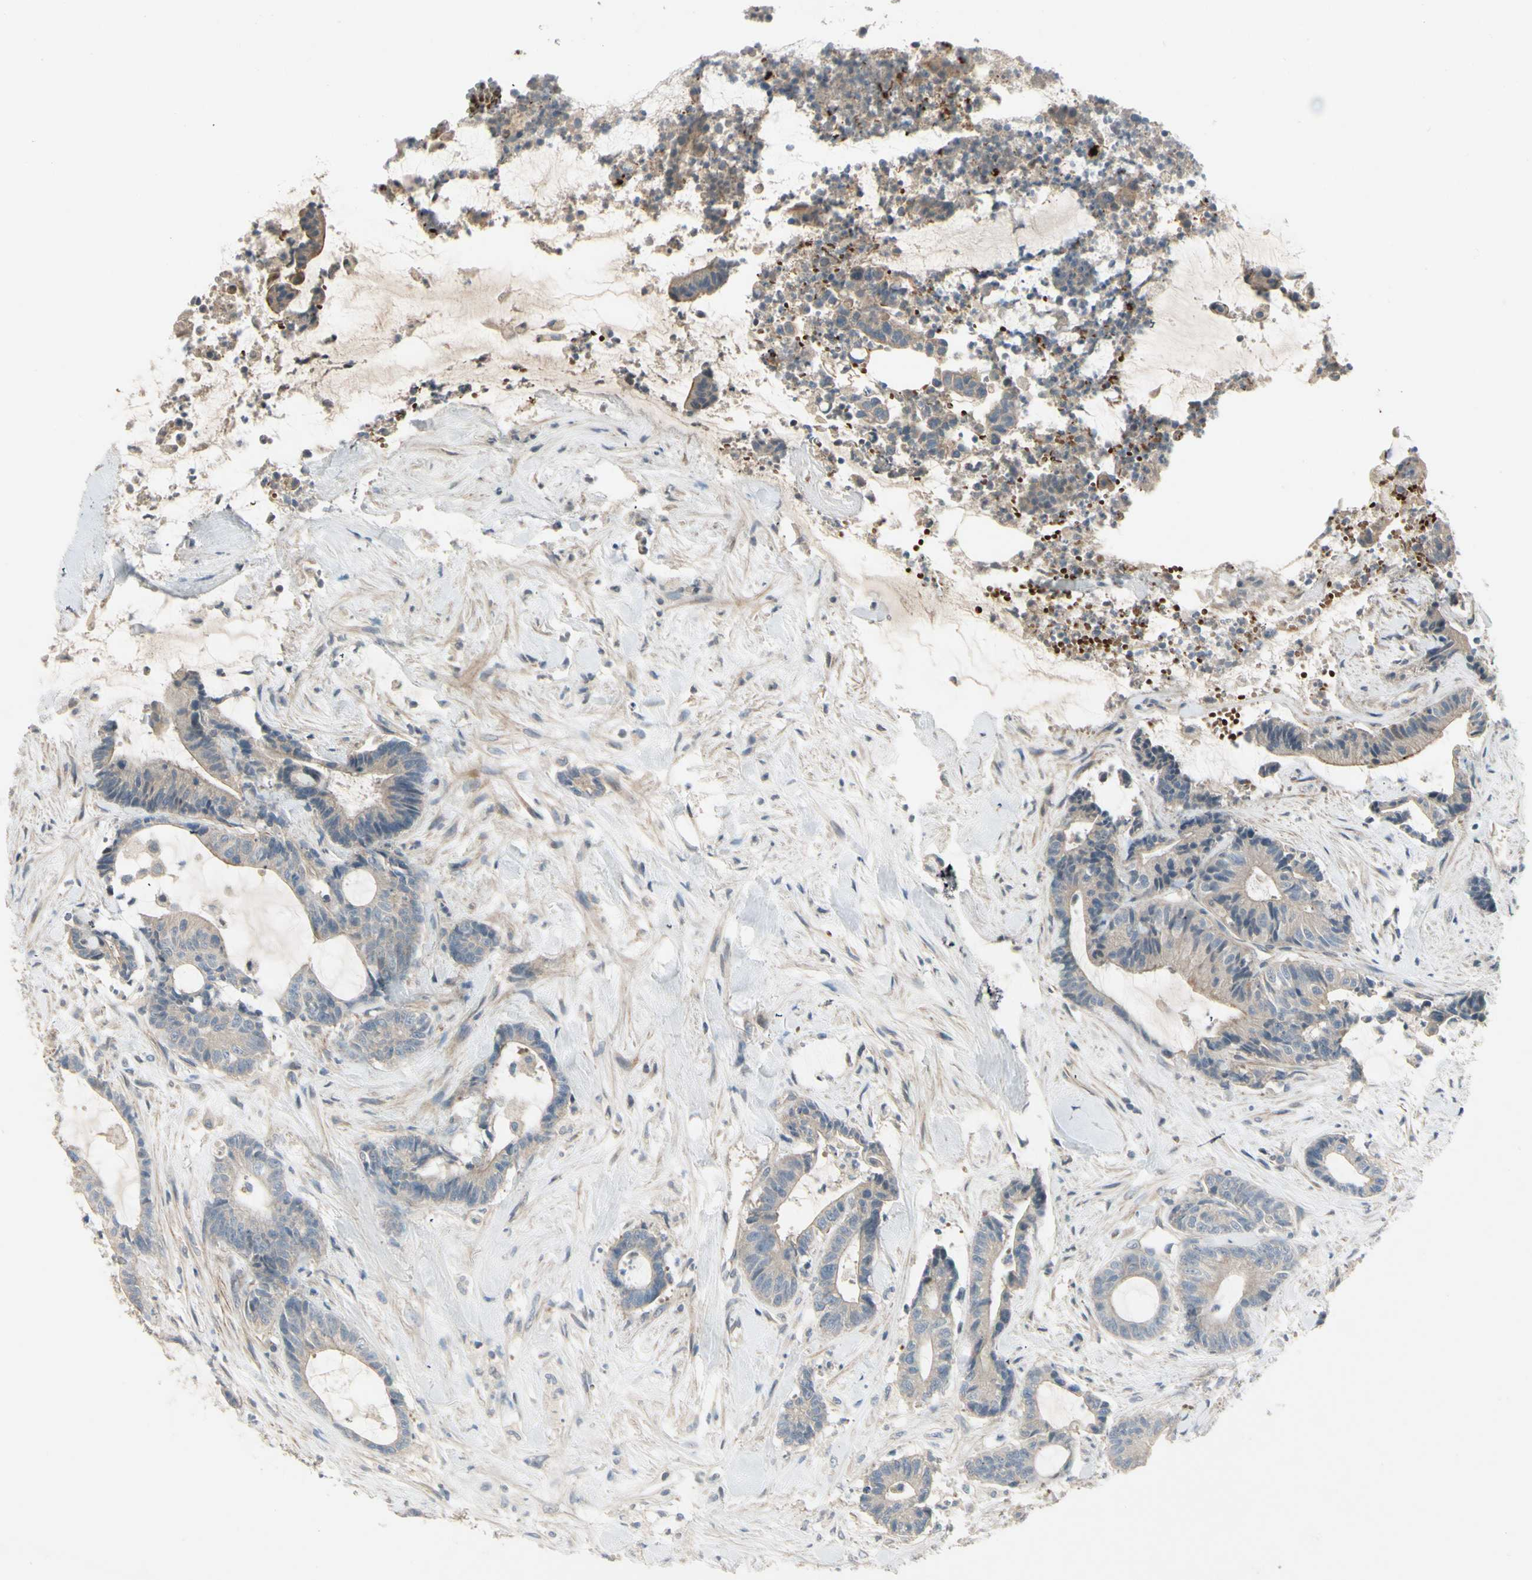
{"staining": {"intensity": "weak", "quantity": "25%-75%", "location": "cytoplasmic/membranous"}, "tissue": "colorectal cancer", "cell_type": "Tumor cells", "image_type": "cancer", "snomed": [{"axis": "morphology", "description": "Adenocarcinoma, NOS"}, {"axis": "topography", "description": "Colon"}], "caption": "Tumor cells demonstrate low levels of weak cytoplasmic/membranous positivity in approximately 25%-75% of cells in human adenocarcinoma (colorectal).", "gene": "PPP3CB", "patient": {"sex": "female", "age": 84}}